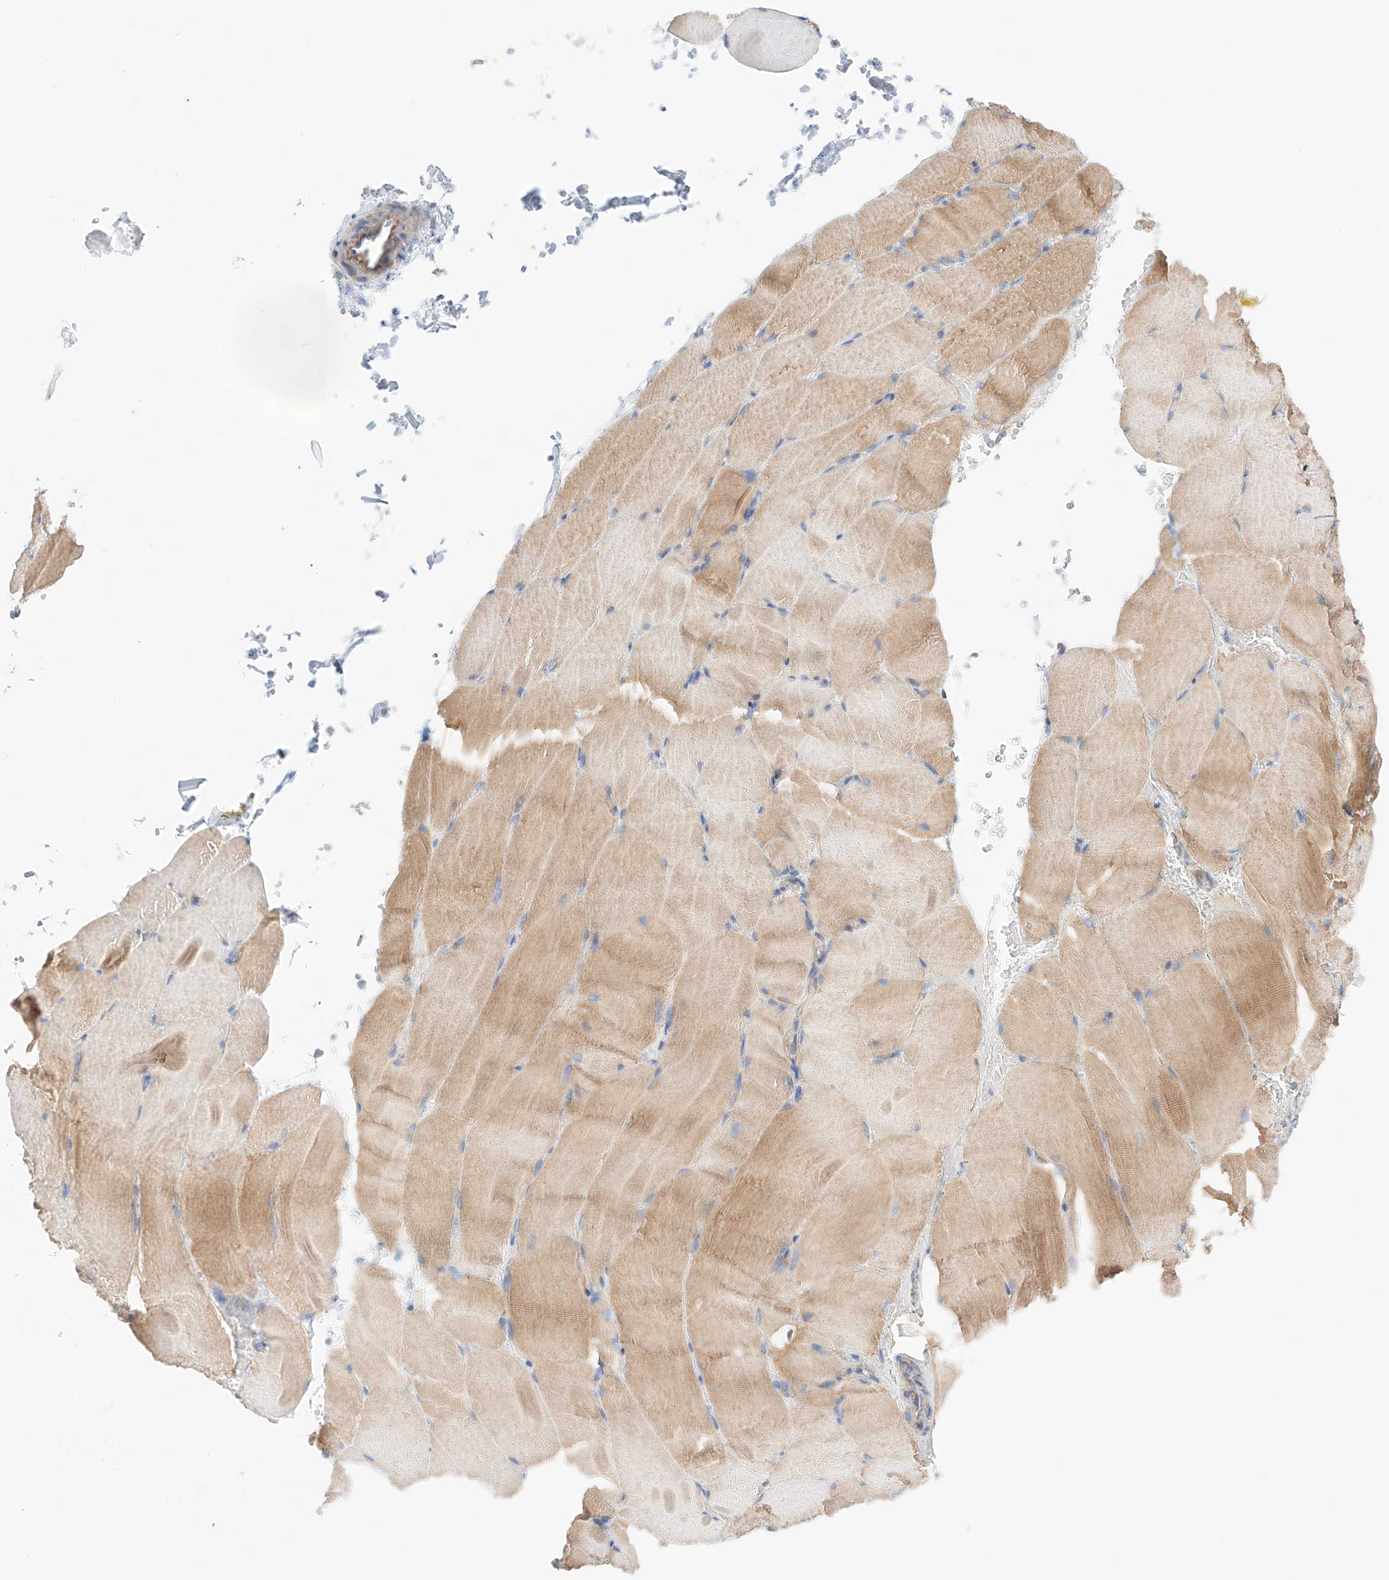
{"staining": {"intensity": "moderate", "quantity": "25%-75%", "location": "cytoplasmic/membranous"}, "tissue": "skeletal muscle", "cell_type": "Myocytes", "image_type": "normal", "snomed": [{"axis": "morphology", "description": "Normal tissue, NOS"}, {"axis": "topography", "description": "Skeletal muscle"}, {"axis": "topography", "description": "Parathyroid gland"}], "caption": "The image demonstrates immunohistochemical staining of benign skeletal muscle. There is moderate cytoplasmic/membranous staining is seen in approximately 25%-75% of myocytes.", "gene": "KTI12", "patient": {"sex": "female", "age": 37}}